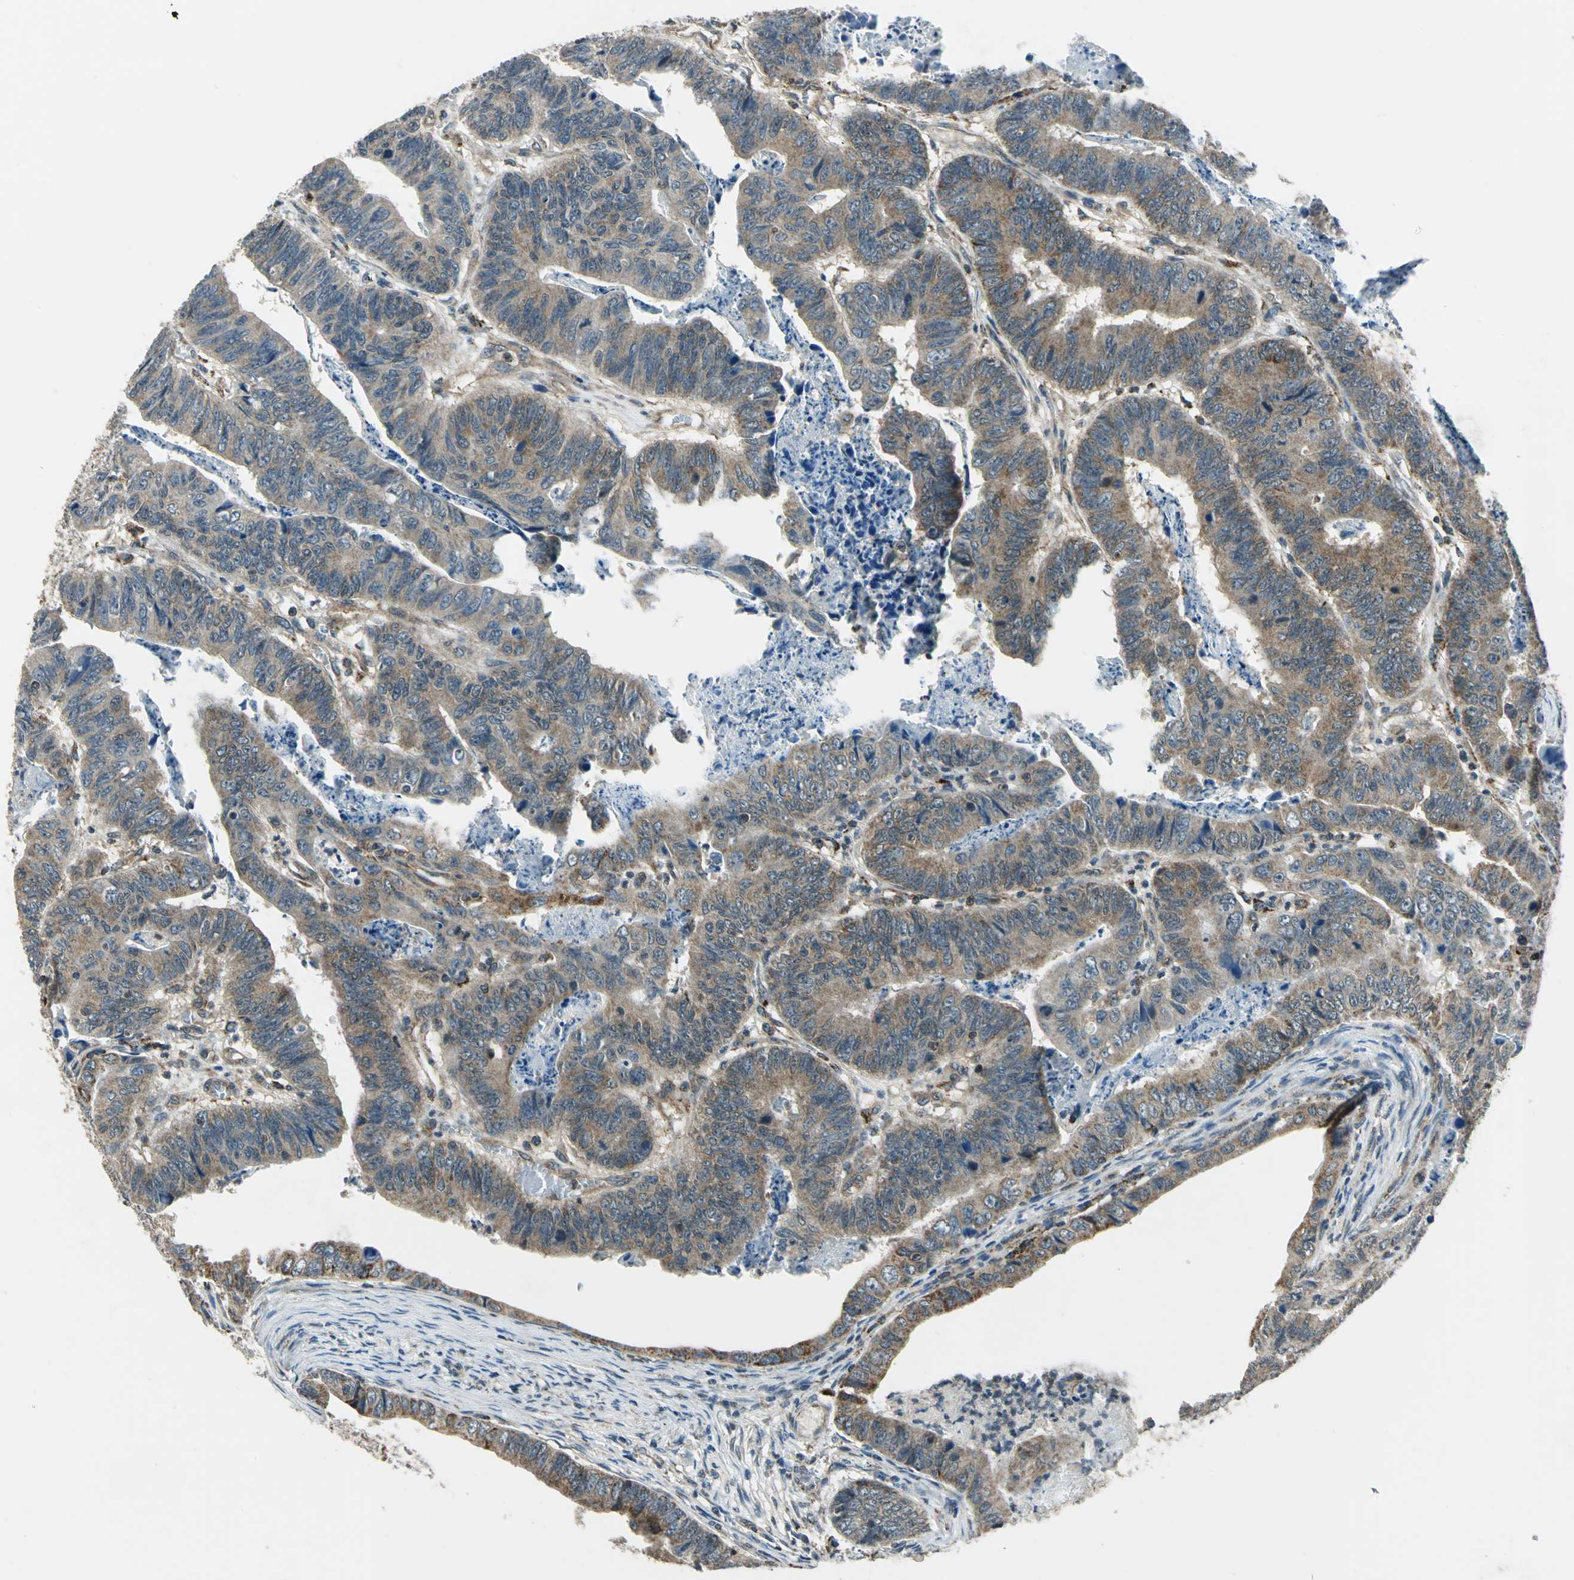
{"staining": {"intensity": "moderate", "quantity": ">75%", "location": "cytoplasmic/membranous"}, "tissue": "stomach cancer", "cell_type": "Tumor cells", "image_type": "cancer", "snomed": [{"axis": "morphology", "description": "Adenocarcinoma, NOS"}, {"axis": "topography", "description": "Stomach, lower"}], "caption": "Human stomach adenocarcinoma stained with a brown dye exhibits moderate cytoplasmic/membranous positive positivity in about >75% of tumor cells.", "gene": "NUDT2", "patient": {"sex": "male", "age": 77}}